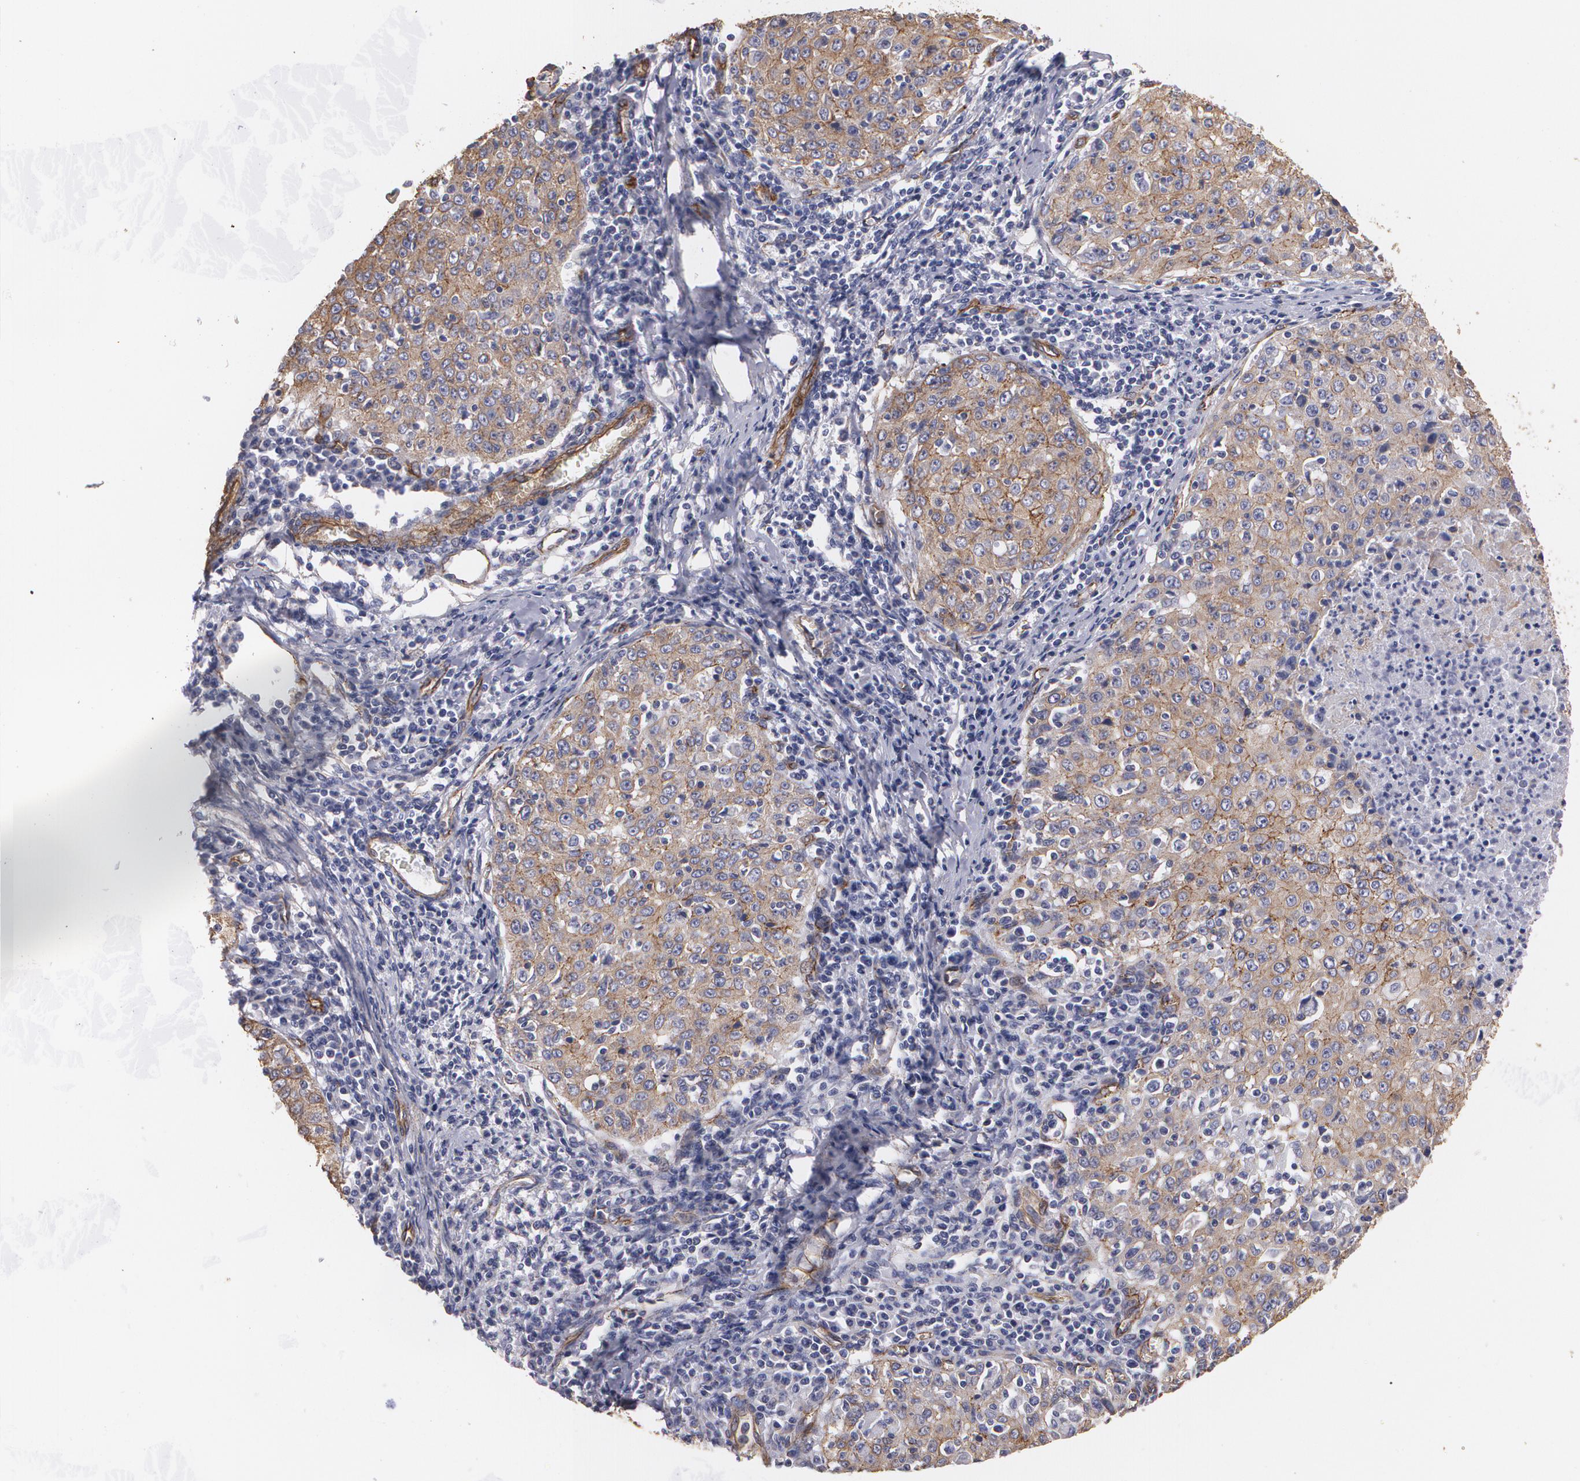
{"staining": {"intensity": "moderate", "quantity": ">75%", "location": "cytoplasmic/membranous"}, "tissue": "cervical cancer", "cell_type": "Tumor cells", "image_type": "cancer", "snomed": [{"axis": "morphology", "description": "Squamous cell carcinoma, NOS"}, {"axis": "topography", "description": "Cervix"}], "caption": "Protein staining by immunohistochemistry demonstrates moderate cytoplasmic/membranous positivity in approximately >75% of tumor cells in cervical squamous cell carcinoma. (brown staining indicates protein expression, while blue staining denotes nuclei).", "gene": "TJP1", "patient": {"sex": "female", "age": 27}}